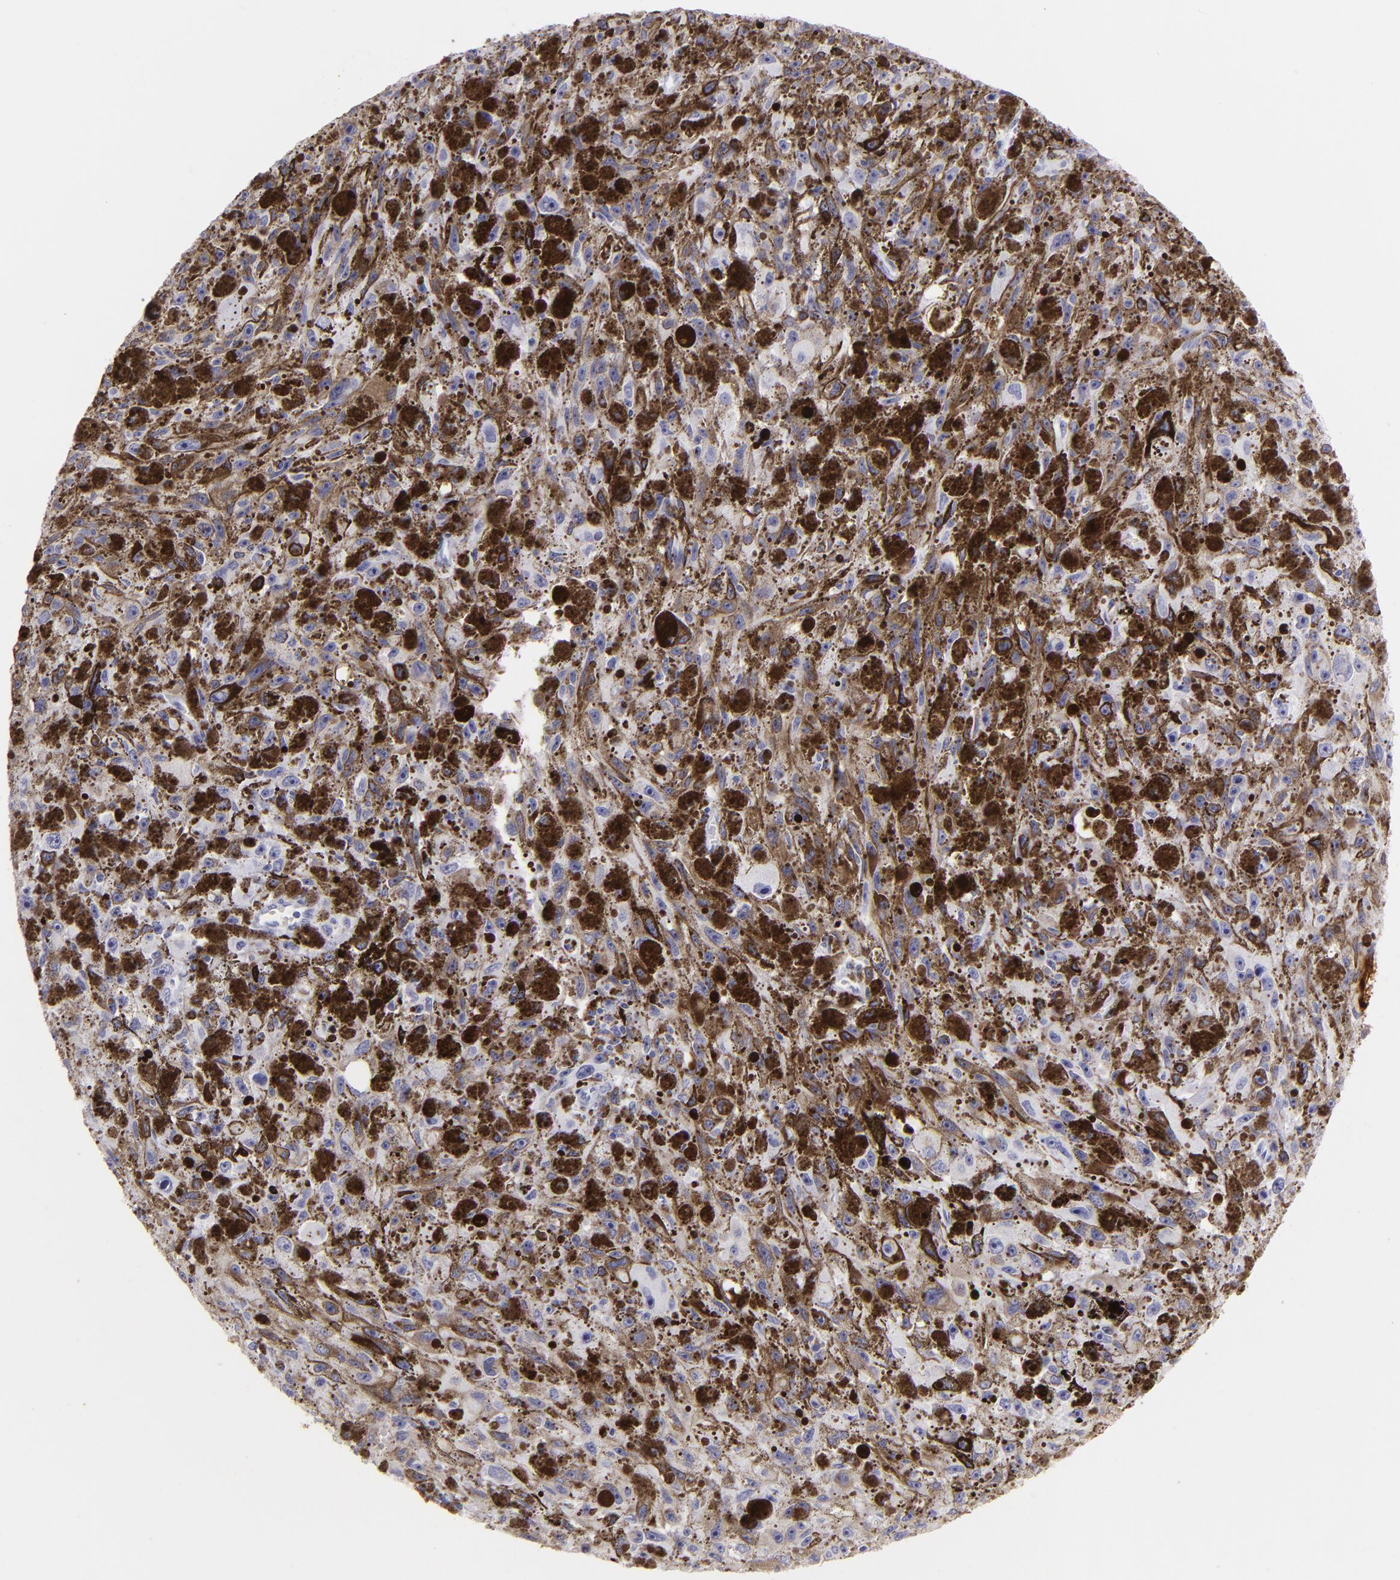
{"staining": {"intensity": "negative", "quantity": "none", "location": "none"}, "tissue": "melanoma", "cell_type": "Tumor cells", "image_type": "cancer", "snomed": [{"axis": "morphology", "description": "Malignant melanoma, NOS"}, {"axis": "topography", "description": "Skin"}], "caption": "A histopathology image of human malignant melanoma is negative for staining in tumor cells.", "gene": "FLG", "patient": {"sex": "male", "age": 57}}